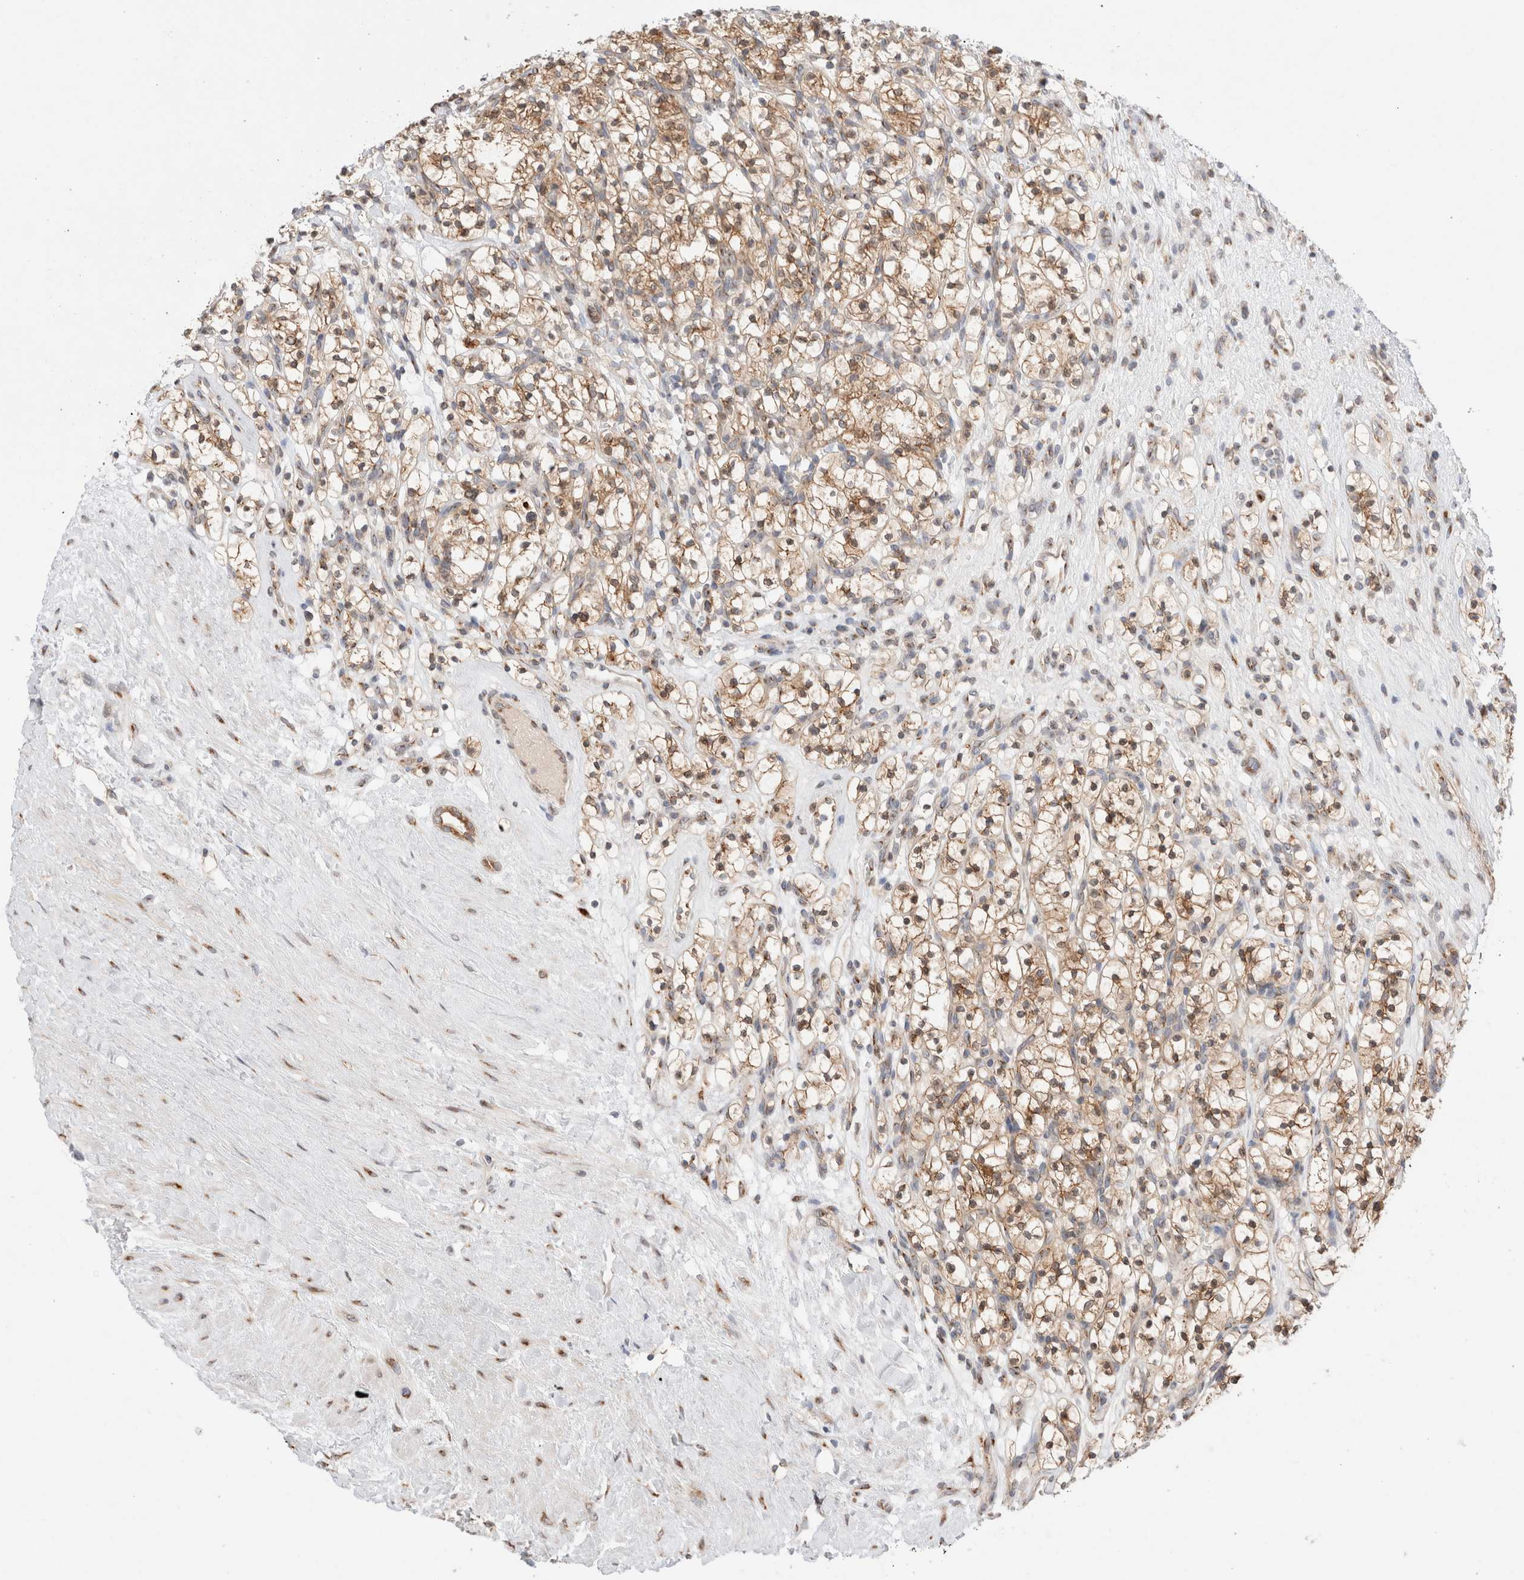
{"staining": {"intensity": "moderate", "quantity": ">75%", "location": "cytoplasmic/membranous"}, "tissue": "renal cancer", "cell_type": "Tumor cells", "image_type": "cancer", "snomed": [{"axis": "morphology", "description": "Adenocarcinoma, NOS"}, {"axis": "topography", "description": "Kidney"}], "caption": "DAB (3,3'-diaminobenzidine) immunohistochemical staining of adenocarcinoma (renal) demonstrates moderate cytoplasmic/membranous protein staining in approximately >75% of tumor cells.", "gene": "LMAN2L", "patient": {"sex": "female", "age": 57}}